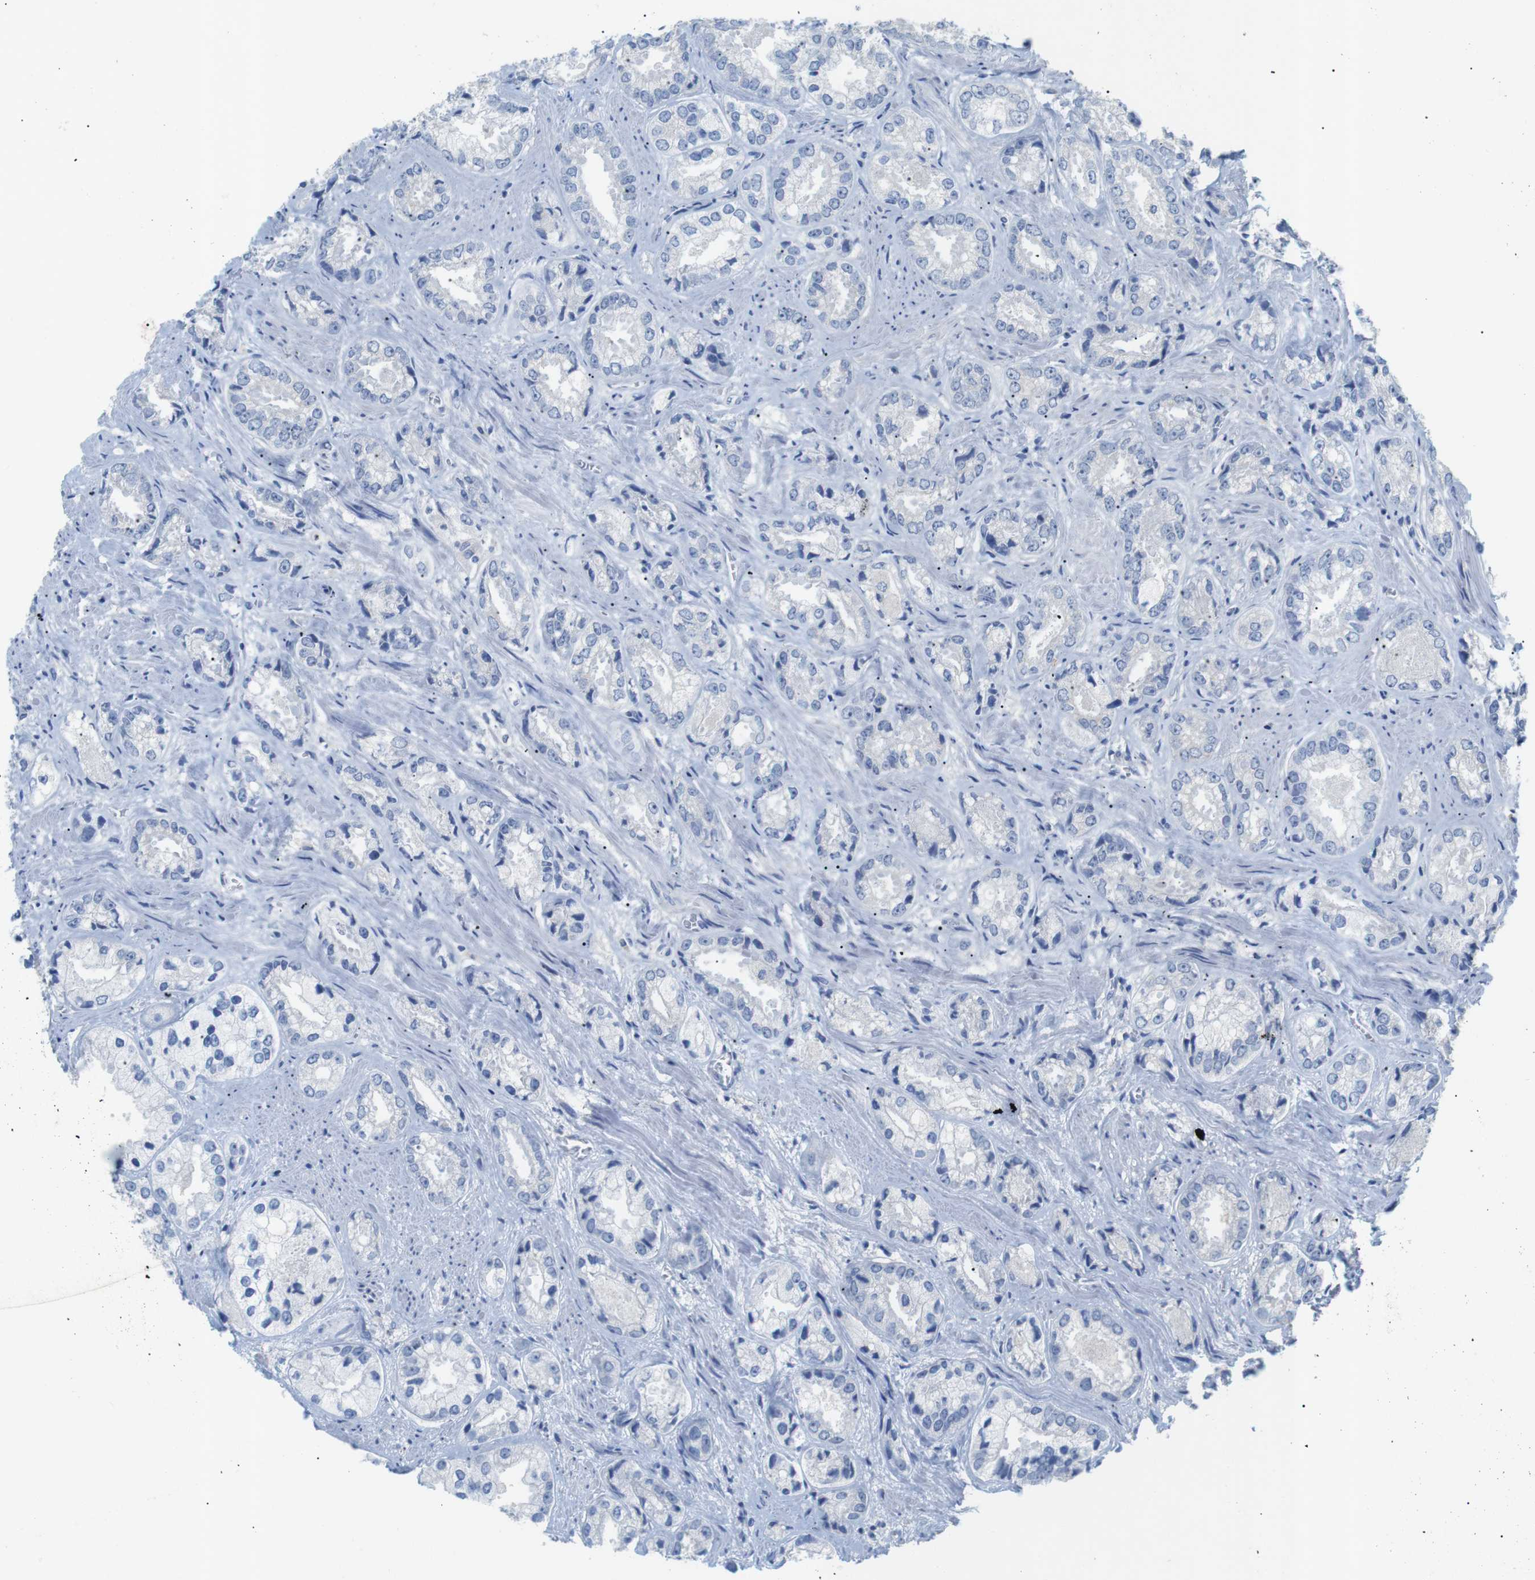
{"staining": {"intensity": "negative", "quantity": "none", "location": "none"}, "tissue": "prostate cancer", "cell_type": "Tumor cells", "image_type": "cancer", "snomed": [{"axis": "morphology", "description": "Adenocarcinoma, High grade"}, {"axis": "topography", "description": "Prostate"}], "caption": "Tumor cells are negative for brown protein staining in adenocarcinoma (high-grade) (prostate). The staining was performed using DAB (3,3'-diaminobenzidine) to visualize the protein expression in brown, while the nuclei were stained in blue with hematoxylin (Magnification: 20x).", "gene": "SALL4", "patient": {"sex": "male", "age": 61}}